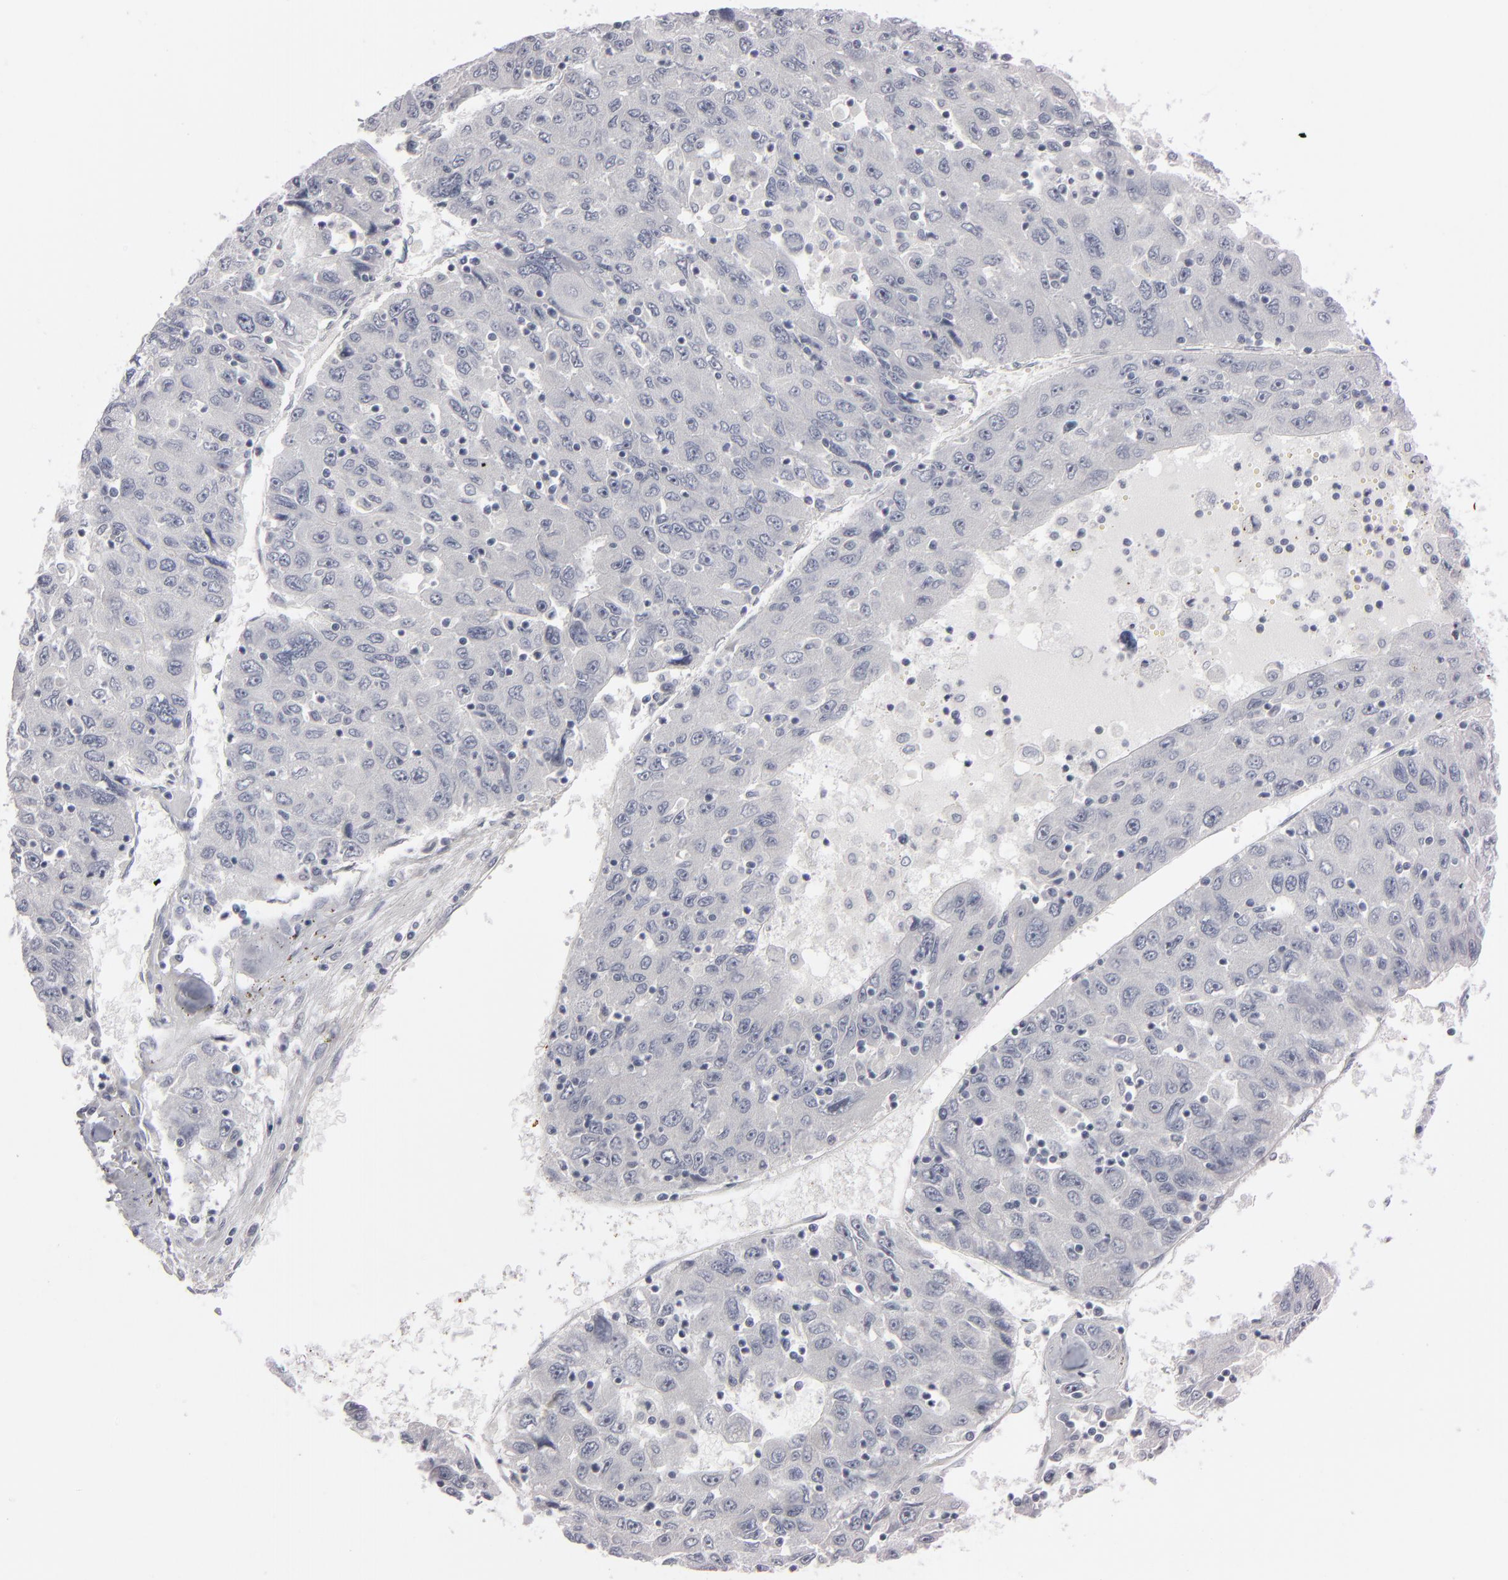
{"staining": {"intensity": "negative", "quantity": "none", "location": "none"}, "tissue": "liver cancer", "cell_type": "Tumor cells", "image_type": "cancer", "snomed": [{"axis": "morphology", "description": "Carcinoma, Hepatocellular, NOS"}, {"axis": "topography", "description": "Liver"}], "caption": "Human liver cancer (hepatocellular carcinoma) stained for a protein using immunohistochemistry (IHC) exhibits no expression in tumor cells.", "gene": "KIAA1210", "patient": {"sex": "male", "age": 49}}